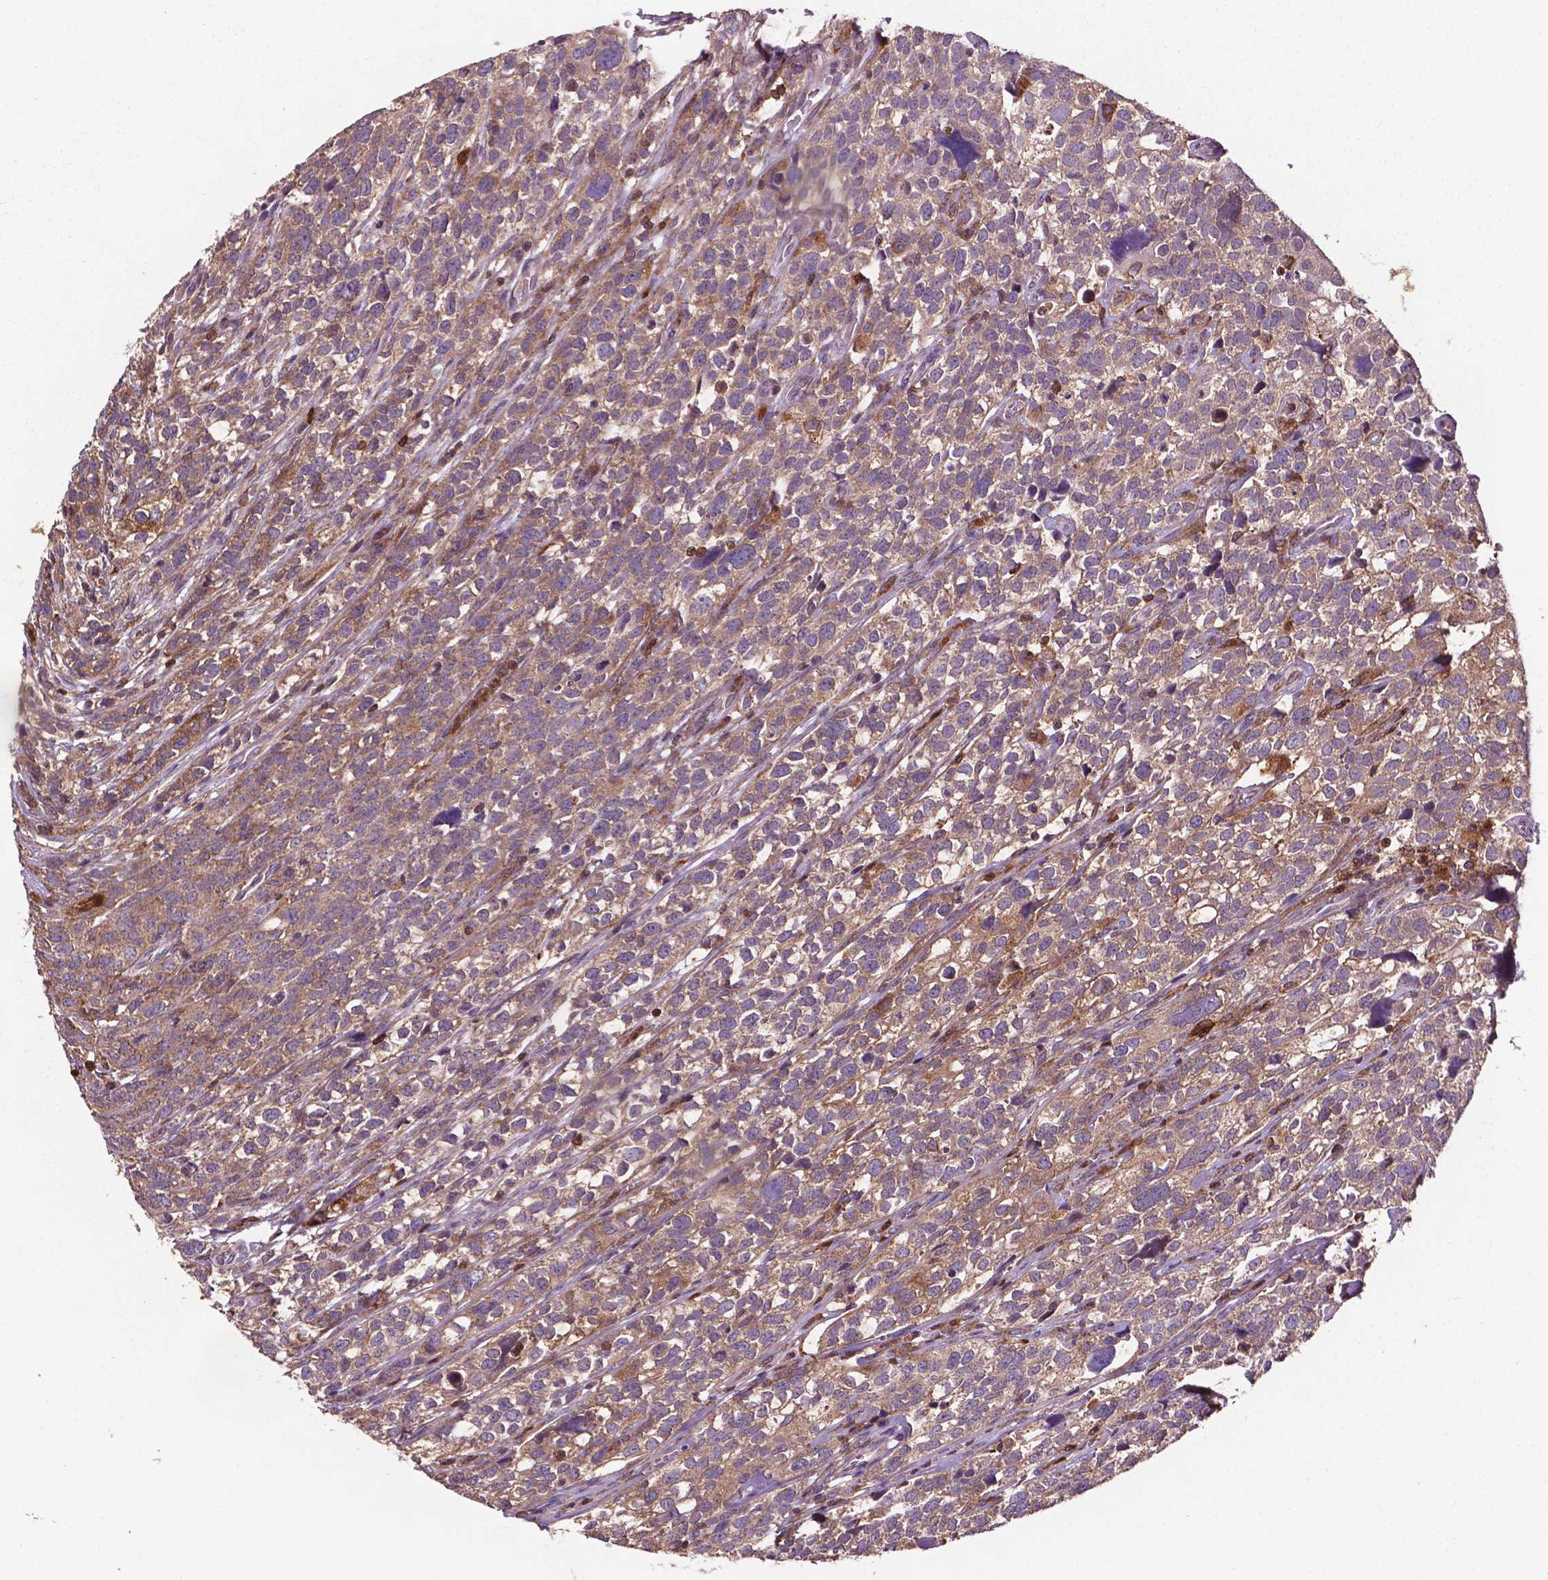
{"staining": {"intensity": "weak", "quantity": "25%-75%", "location": "cytoplasmic/membranous"}, "tissue": "urothelial cancer", "cell_type": "Tumor cells", "image_type": "cancer", "snomed": [{"axis": "morphology", "description": "Urothelial carcinoma, High grade"}, {"axis": "topography", "description": "Urinary bladder"}], "caption": "A brown stain shows weak cytoplasmic/membranous expression of a protein in human high-grade urothelial carcinoma tumor cells.", "gene": "SMAD3", "patient": {"sex": "female", "age": 58}}